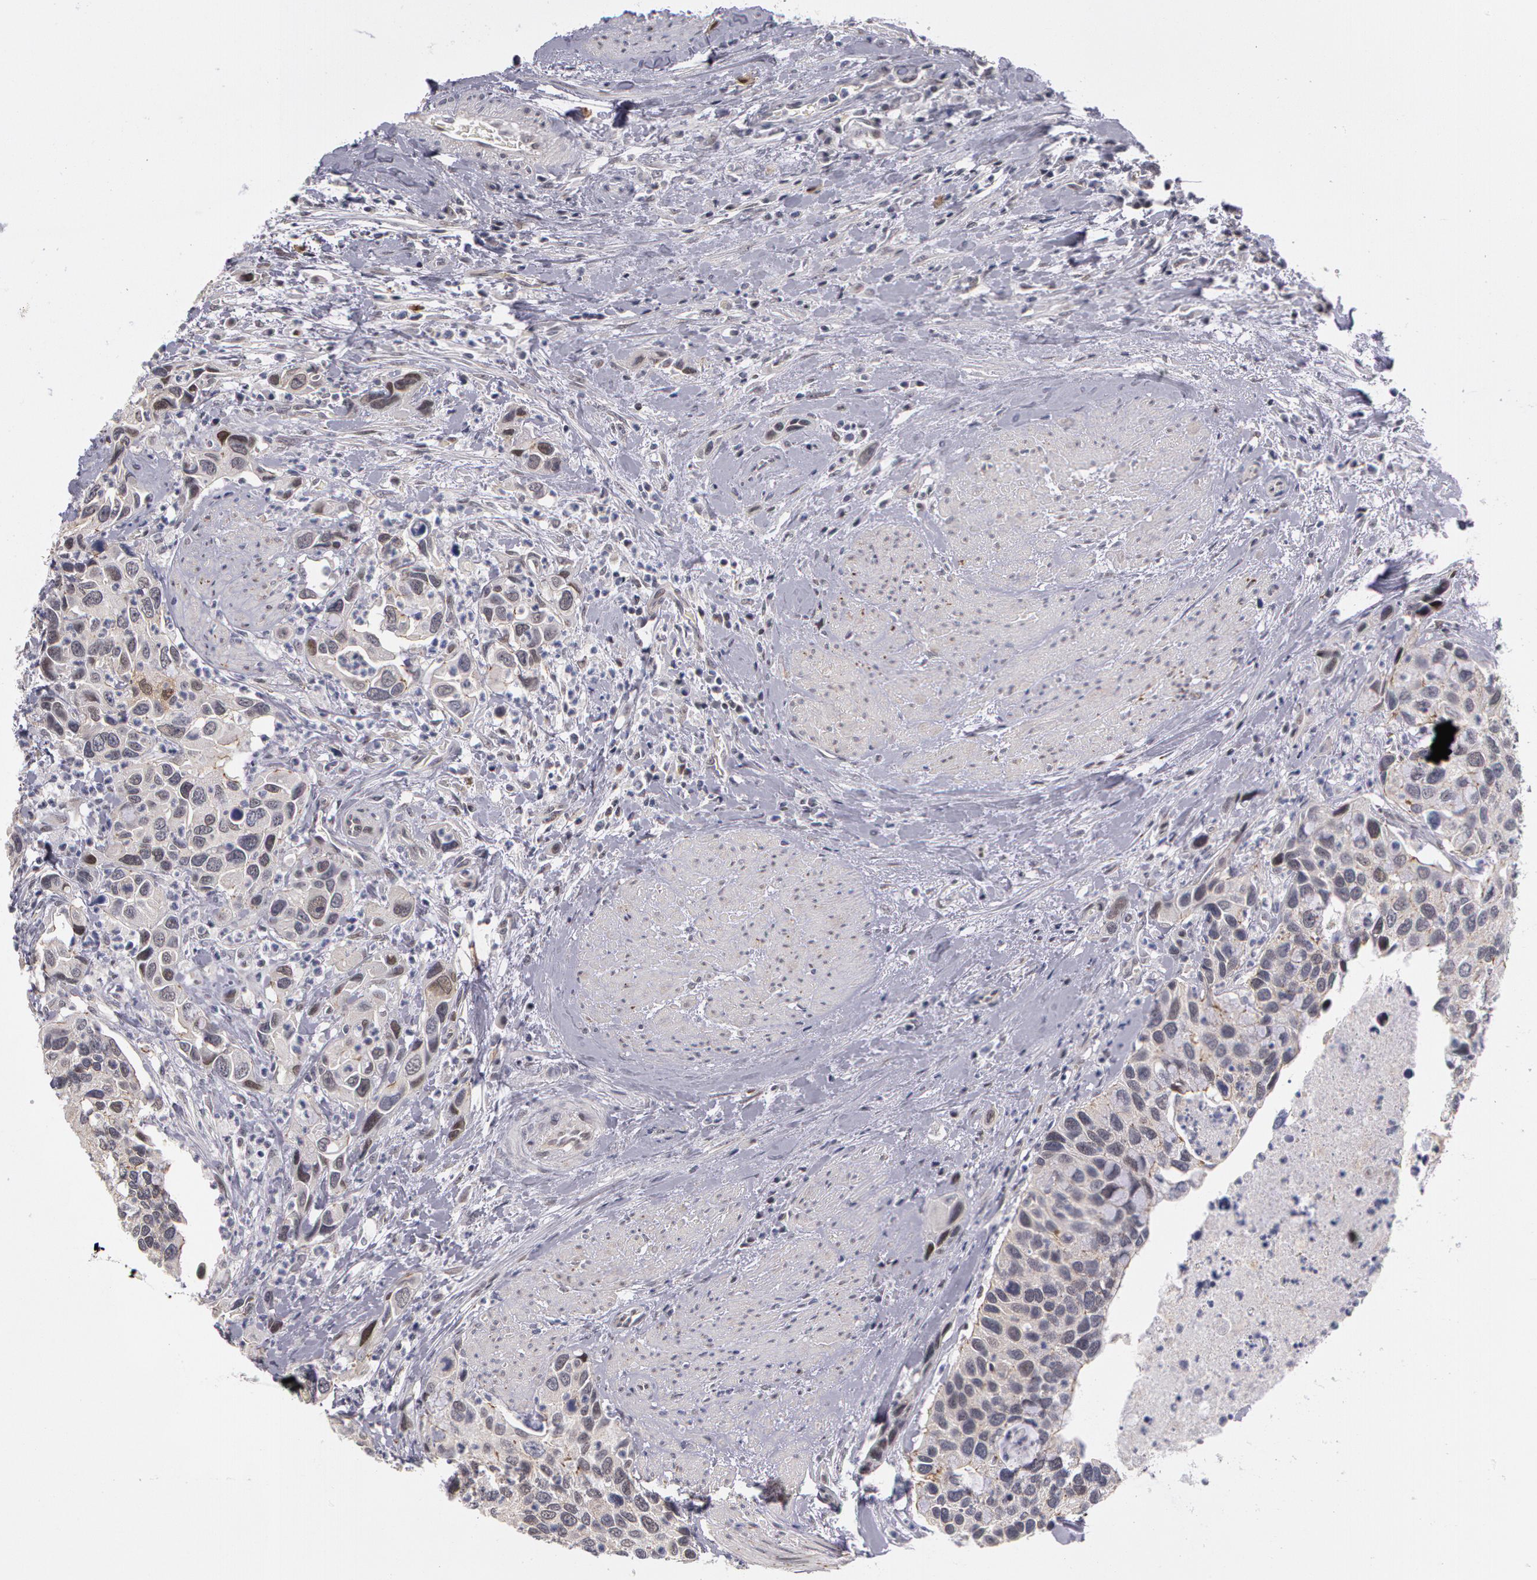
{"staining": {"intensity": "weak", "quantity": "<25%", "location": "nuclear"}, "tissue": "urothelial cancer", "cell_type": "Tumor cells", "image_type": "cancer", "snomed": [{"axis": "morphology", "description": "Urothelial carcinoma, High grade"}, {"axis": "topography", "description": "Urinary bladder"}], "caption": "High magnification brightfield microscopy of urothelial cancer stained with DAB (3,3'-diaminobenzidine) (brown) and counterstained with hematoxylin (blue): tumor cells show no significant positivity.", "gene": "PRICKLE1", "patient": {"sex": "male", "age": 66}}